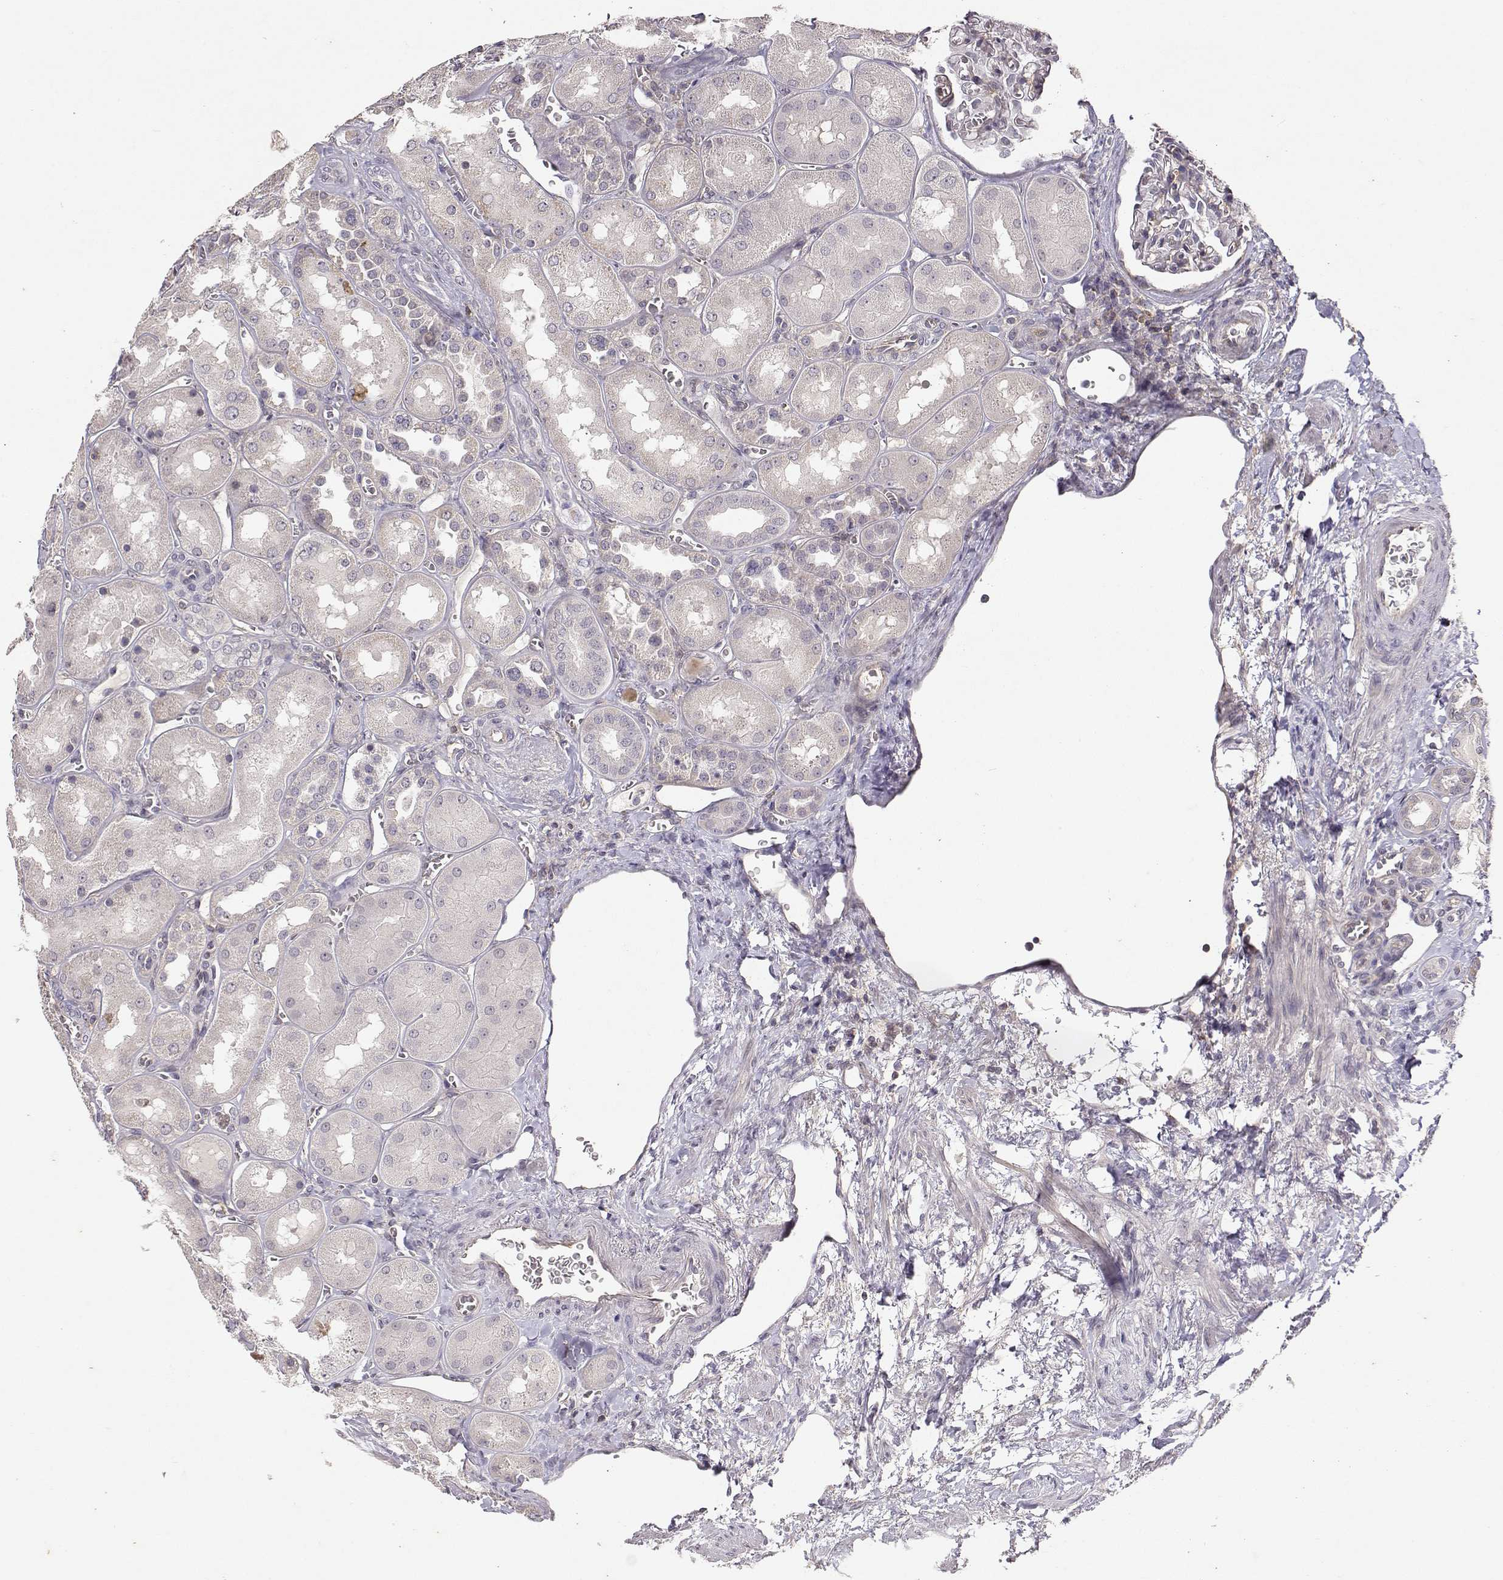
{"staining": {"intensity": "negative", "quantity": "none", "location": "none"}, "tissue": "kidney", "cell_type": "Cells in glomeruli", "image_type": "normal", "snomed": [{"axis": "morphology", "description": "Normal tissue, NOS"}, {"axis": "topography", "description": "Kidney"}], "caption": "High power microscopy image of an IHC image of normal kidney, revealing no significant staining in cells in glomeruli.", "gene": "IFITM1", "patient": {"sex": "male", "age": 73}}